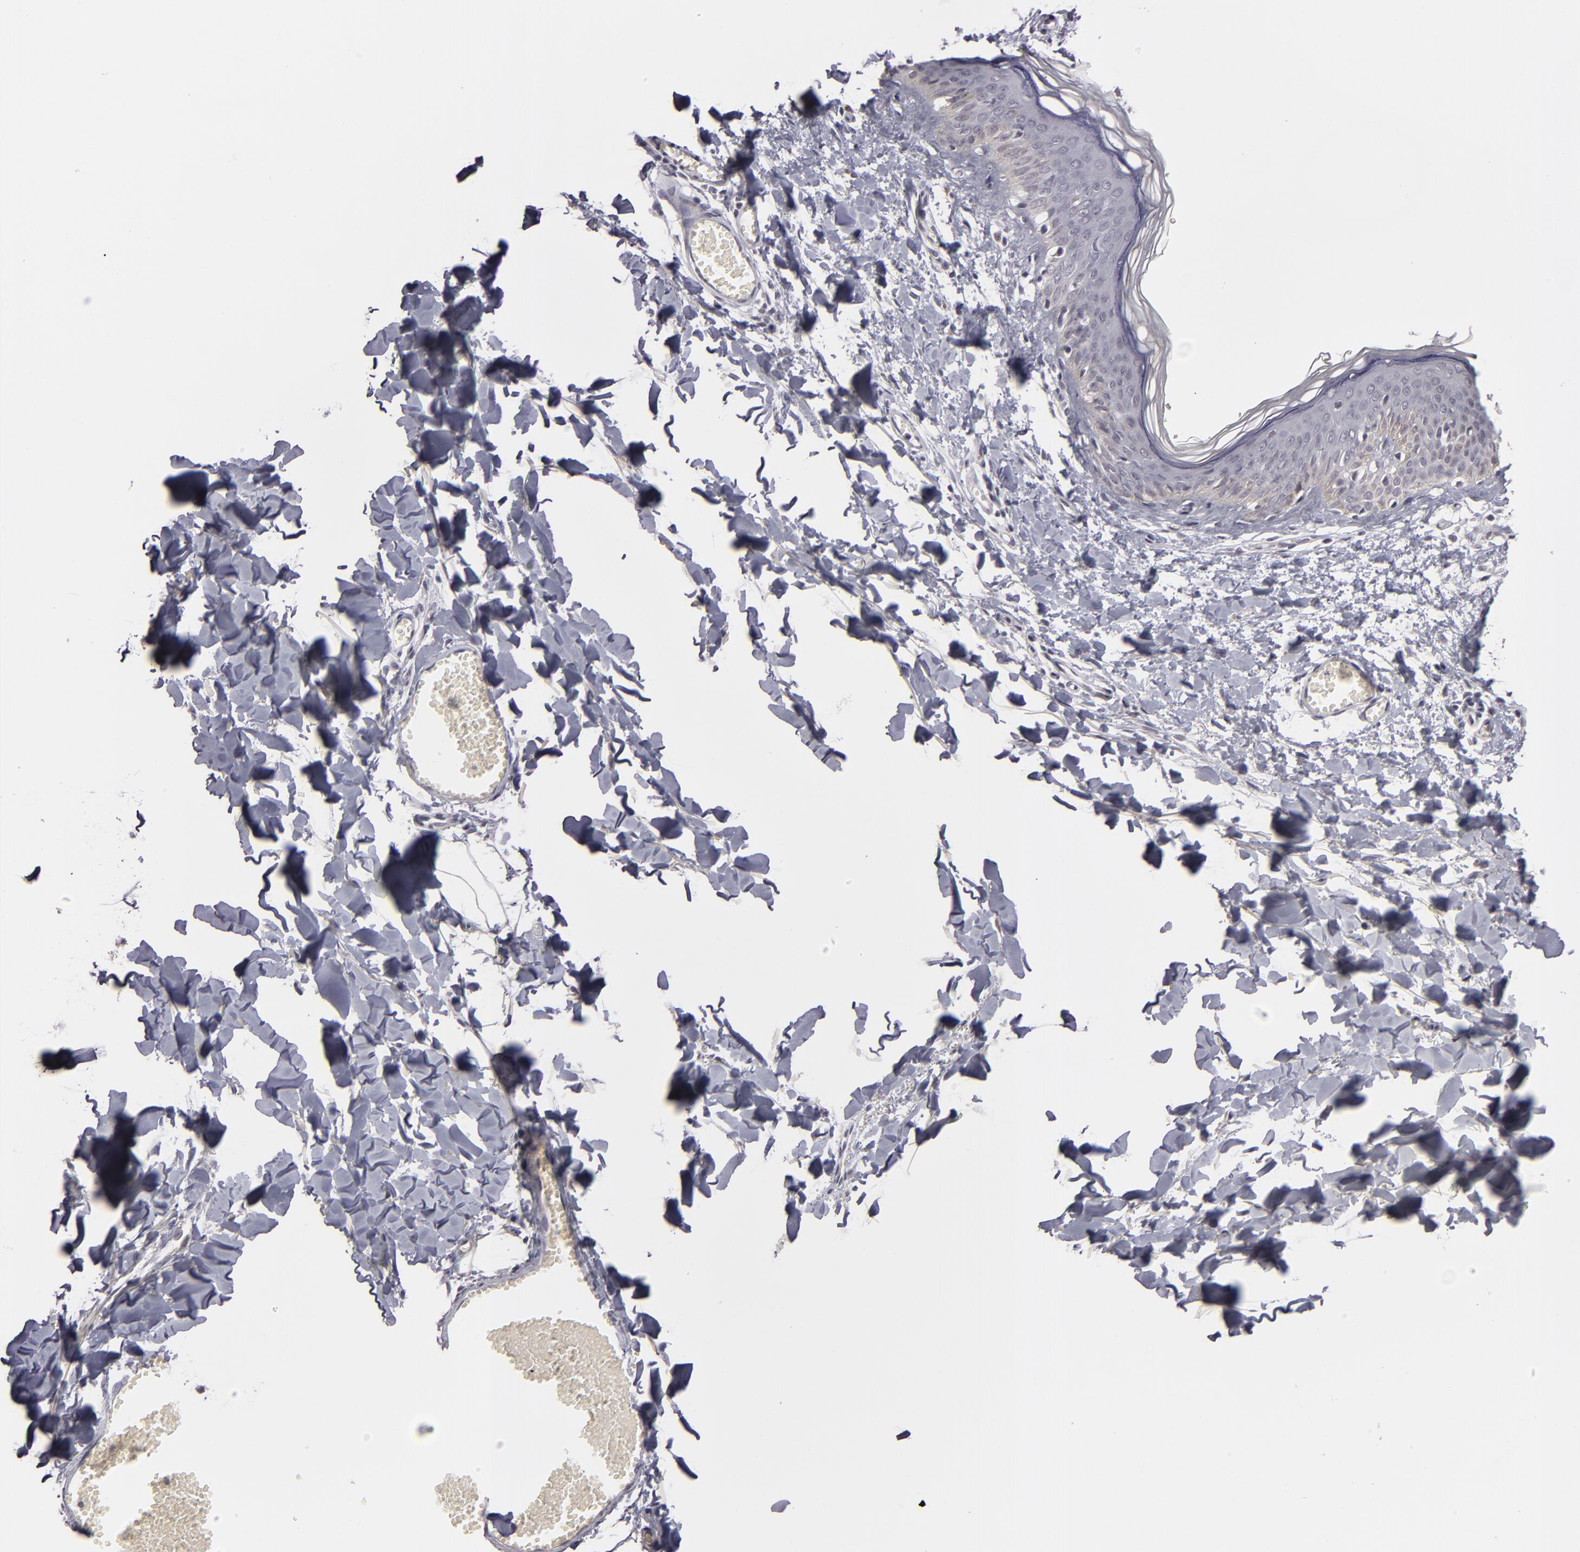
{"staining": {"intensity": "negative", "quantity": "none", "location": "none"}, "tissue": "skin", "cell_type": "Fibroblasts", "image_type": "normal", "snomed": [{"axis": "morphology", "description": "Normal tissue, NOS"}, {"axis": "morphology", "description": "Sarcoma, NOS"}, {"axis": "topography", "description": "Skin"}, {"axis": "topography", "description": "Soft tissue"}], "caption": "A high-resolution histopathology image shows immunohistochemistry (IHC) staining of benign skin, which exhibits no significant staining in fibroblasts.", "gene": "ZNF205", "patient": {"sex": "female", "age": 51}}